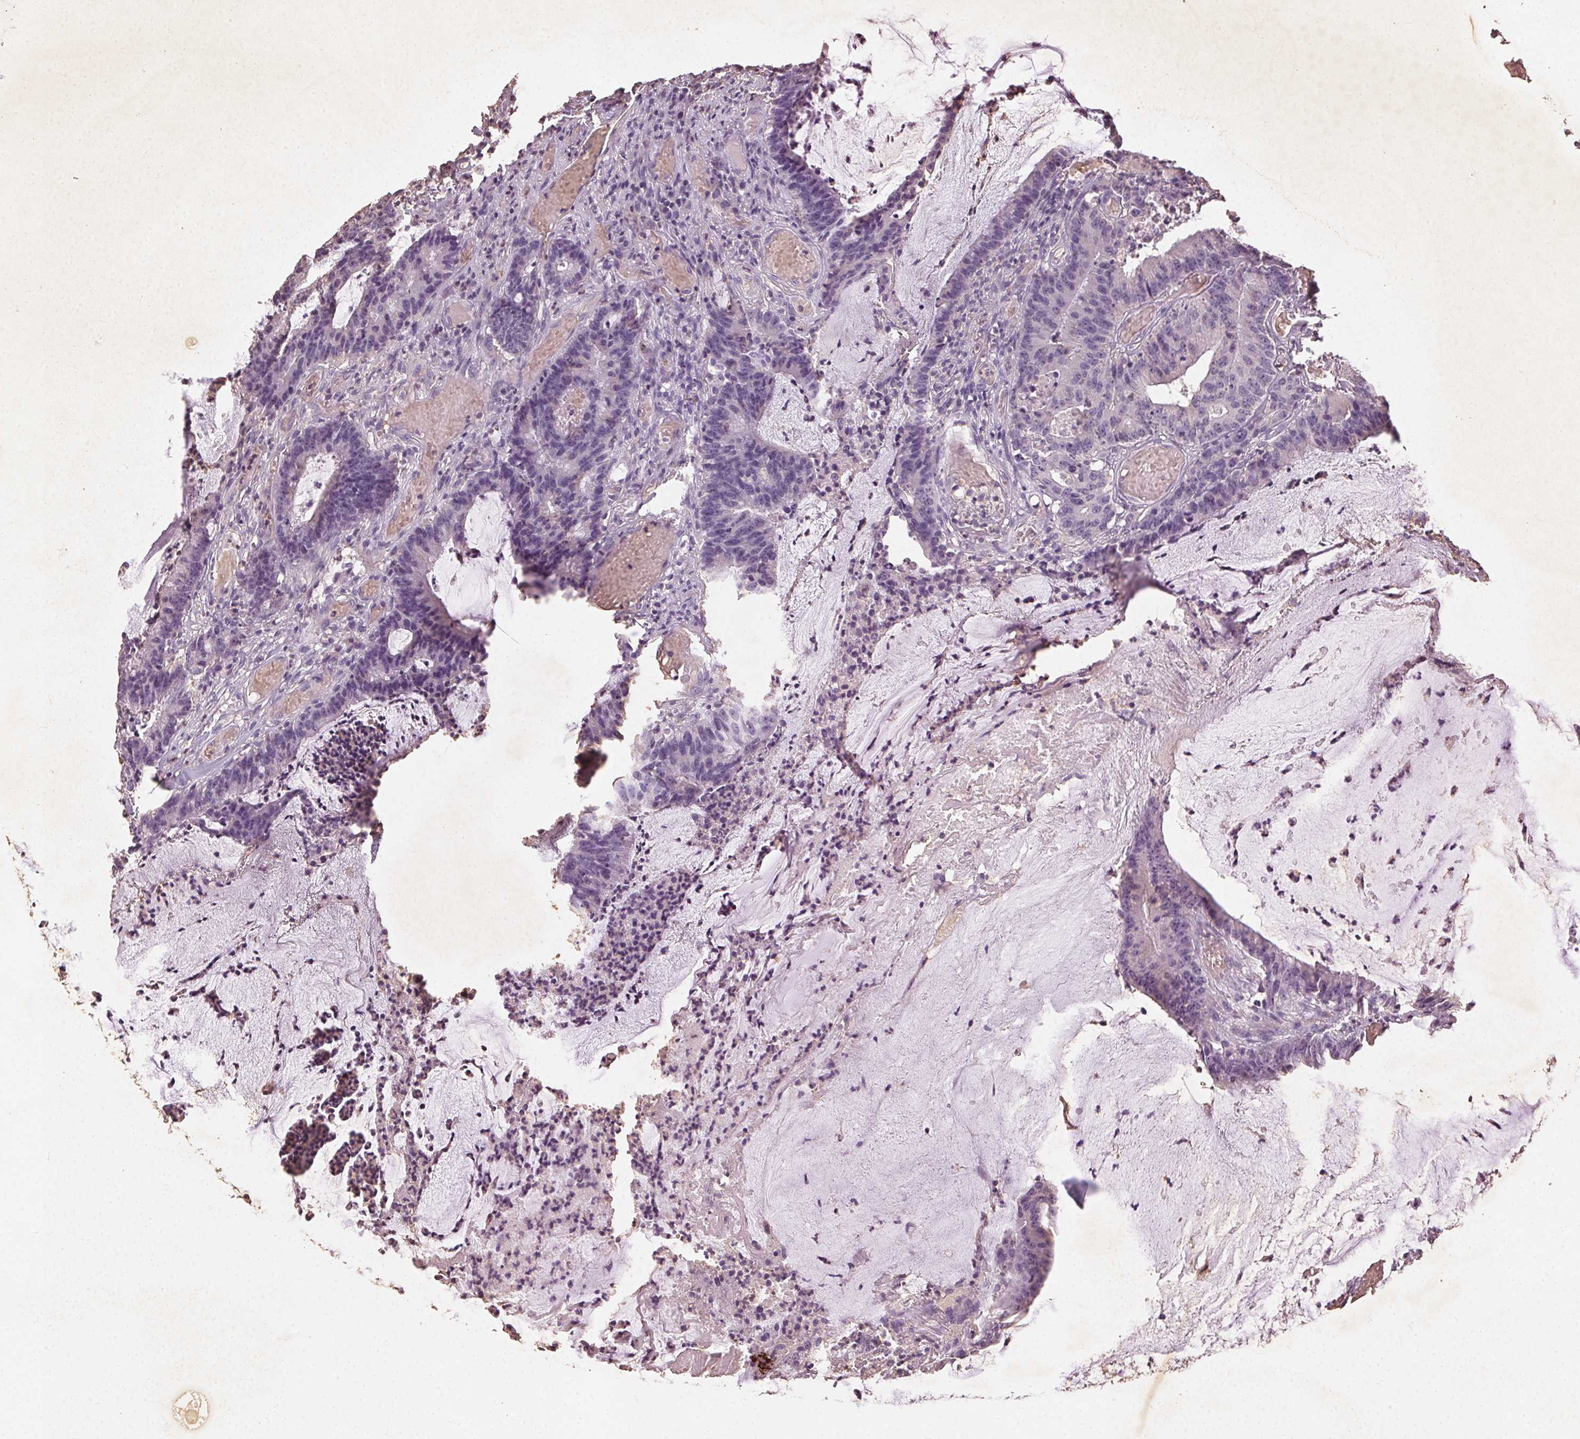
{"staining": {"intensity": "negative", "quantity": "none", "location": "none"}, "tissue": "colorectal cancer", "cell_type": "Tumor cells", "image_type": "cancer", "snomed": [{"axis": "morphology", "description": "Adenocarcinoma, NOS"}, {"axis": "topography", "description": "Colon"}], "caption": "High magnification brightfield microscopy of adenocarcinoma (colorectal) stained with DAB (brown) and counterstained with hematoxylin (blue): tumor cells show no significant positivity.", "gene": "CLTRN", "patient": {"sex": "female", "age": 78}}